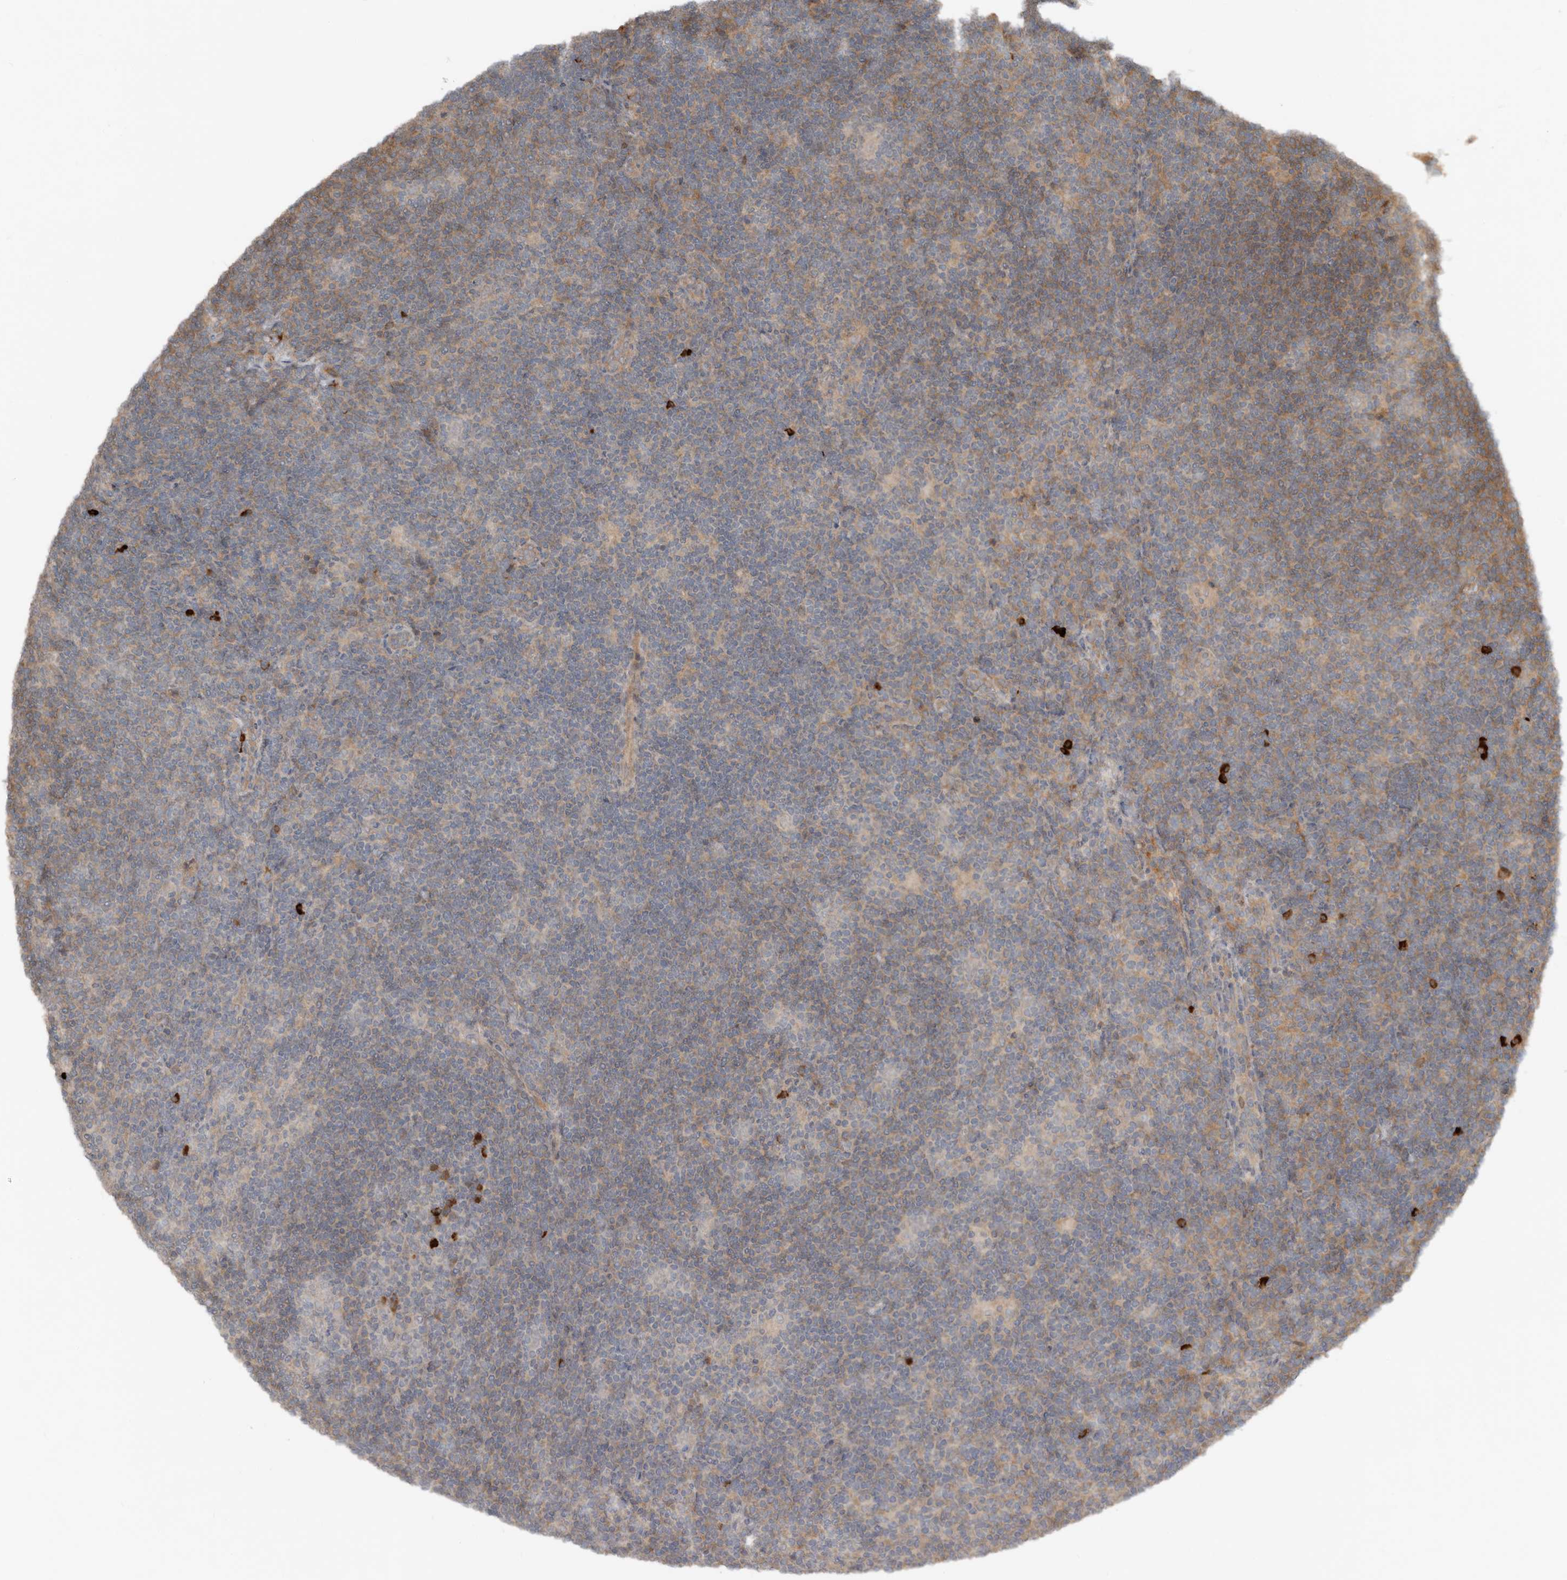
{"staining": {"intensity": "weak", "quantity": "<25%", "location": "cytoplasmic/membranous"}, "tissue": "lymphoma", "cell_type": "Tumor cells", "image_type": "cancer", "snomed": [{"axis": "morphology", "description": "Hodgkin's disease, NOS"}, {"axis": "topography", "description": "Lymph node"}], "caption": "This is an immunohistochemistry photomicrograph of human lymphoma. There is no expression in tumor cells.", "gene": "TEAD3", "patient": {"sex": "female", "age": 57}}